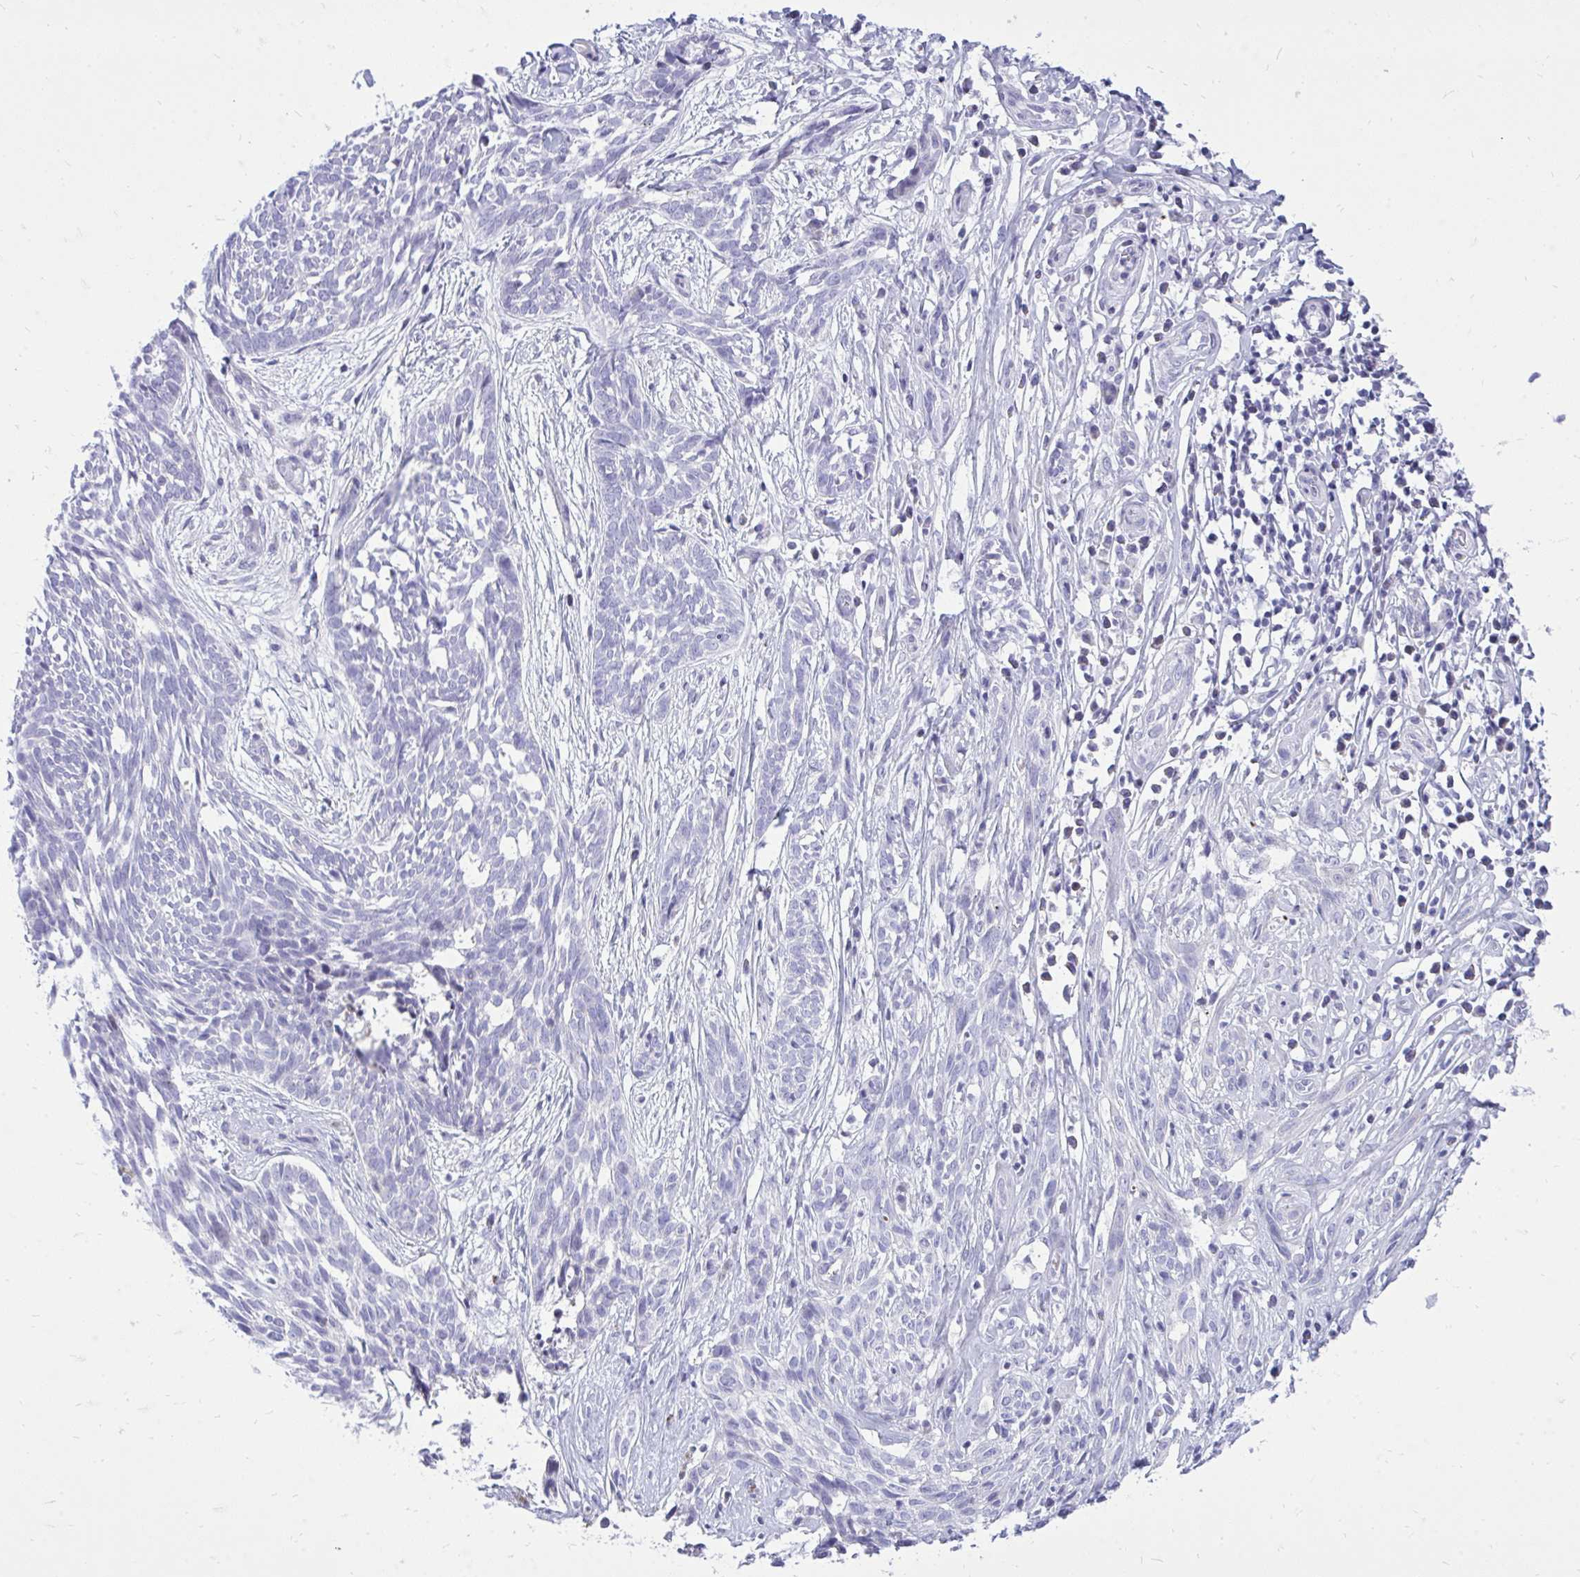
{"staining": {"intensity": "negative", "quantity": "none", "location": "none"}, "tissue": "skin cancer", "cell_type": "Tumor cells", "image_type": "cancer", "snomed": [{"axis": "morphology", "description": "Basal cell carcinoma"}, {"axis": "topography", "description": "Skin"}, {"axis": "topography", "description": "Skin, foot"}], "caption": "Skin basal cell carcinoma was stained to show a protein in brown. There is no significant staining in tumor cells. Nuclei are stained in blue.", "gene": "GABRA1", "patient": {"sex": "female", "age": 86}}